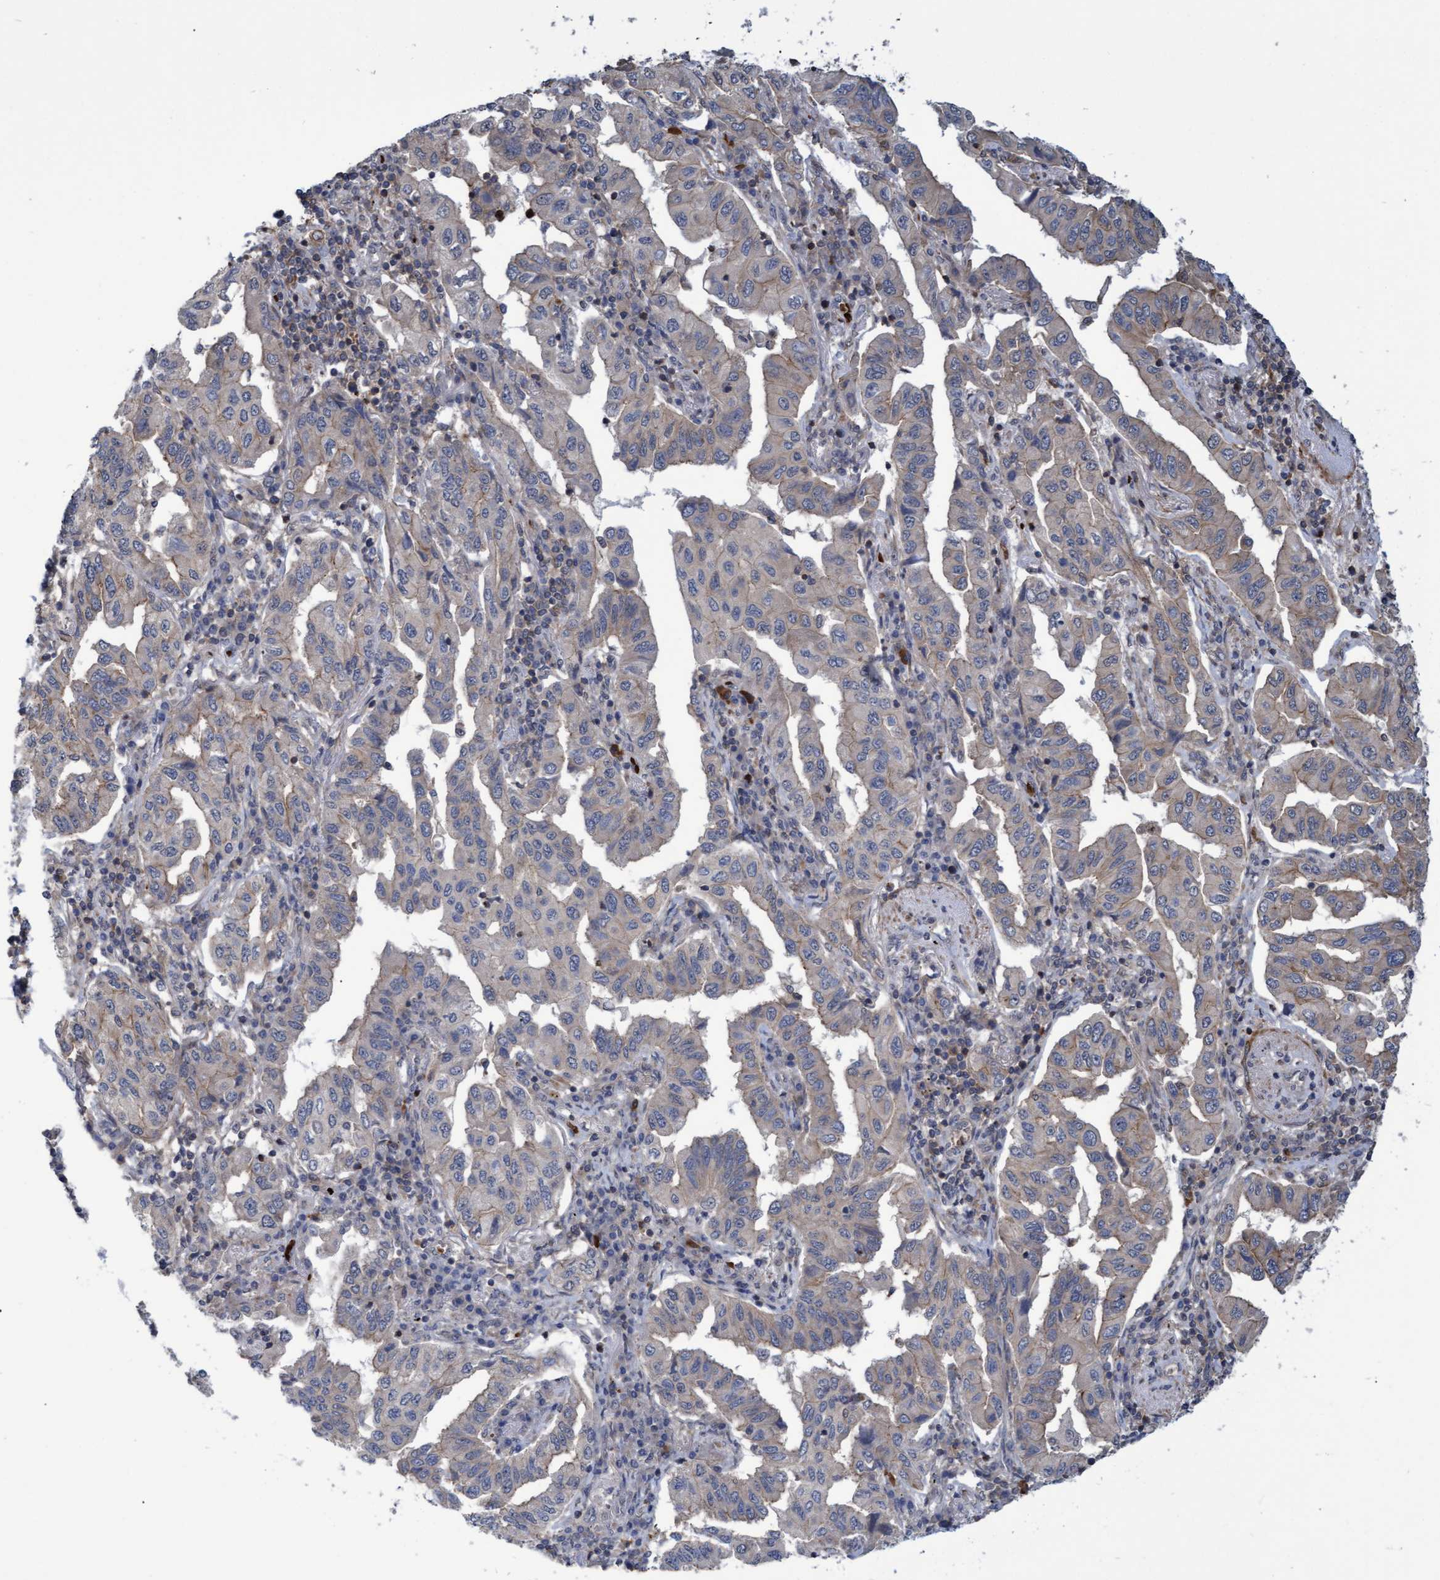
{"staining": {"intensity": "weak", "quantity": "25%-75%", "location": "cytoplasmic/membranous"}, "tissue": "lung cancer", "cell_type": "Tumor cells", "image_type": "cancer", "snomed": [{"axis": "morphology", "description": "Adenocarcinoma, NOS"}, {"axis": "topography", "description": "Lung"}], "caption": "IHC histopathology image of neoplastic tissue: lung cancer stained using IHC shows low levels of weak protein expression localized specifically in the cytoplasmic/membranous of tumor cells, appearing as a cytoplasmic/membranous brown color.", "gene": "NAA15", "patient": {"sex": "female", "age": 65}}